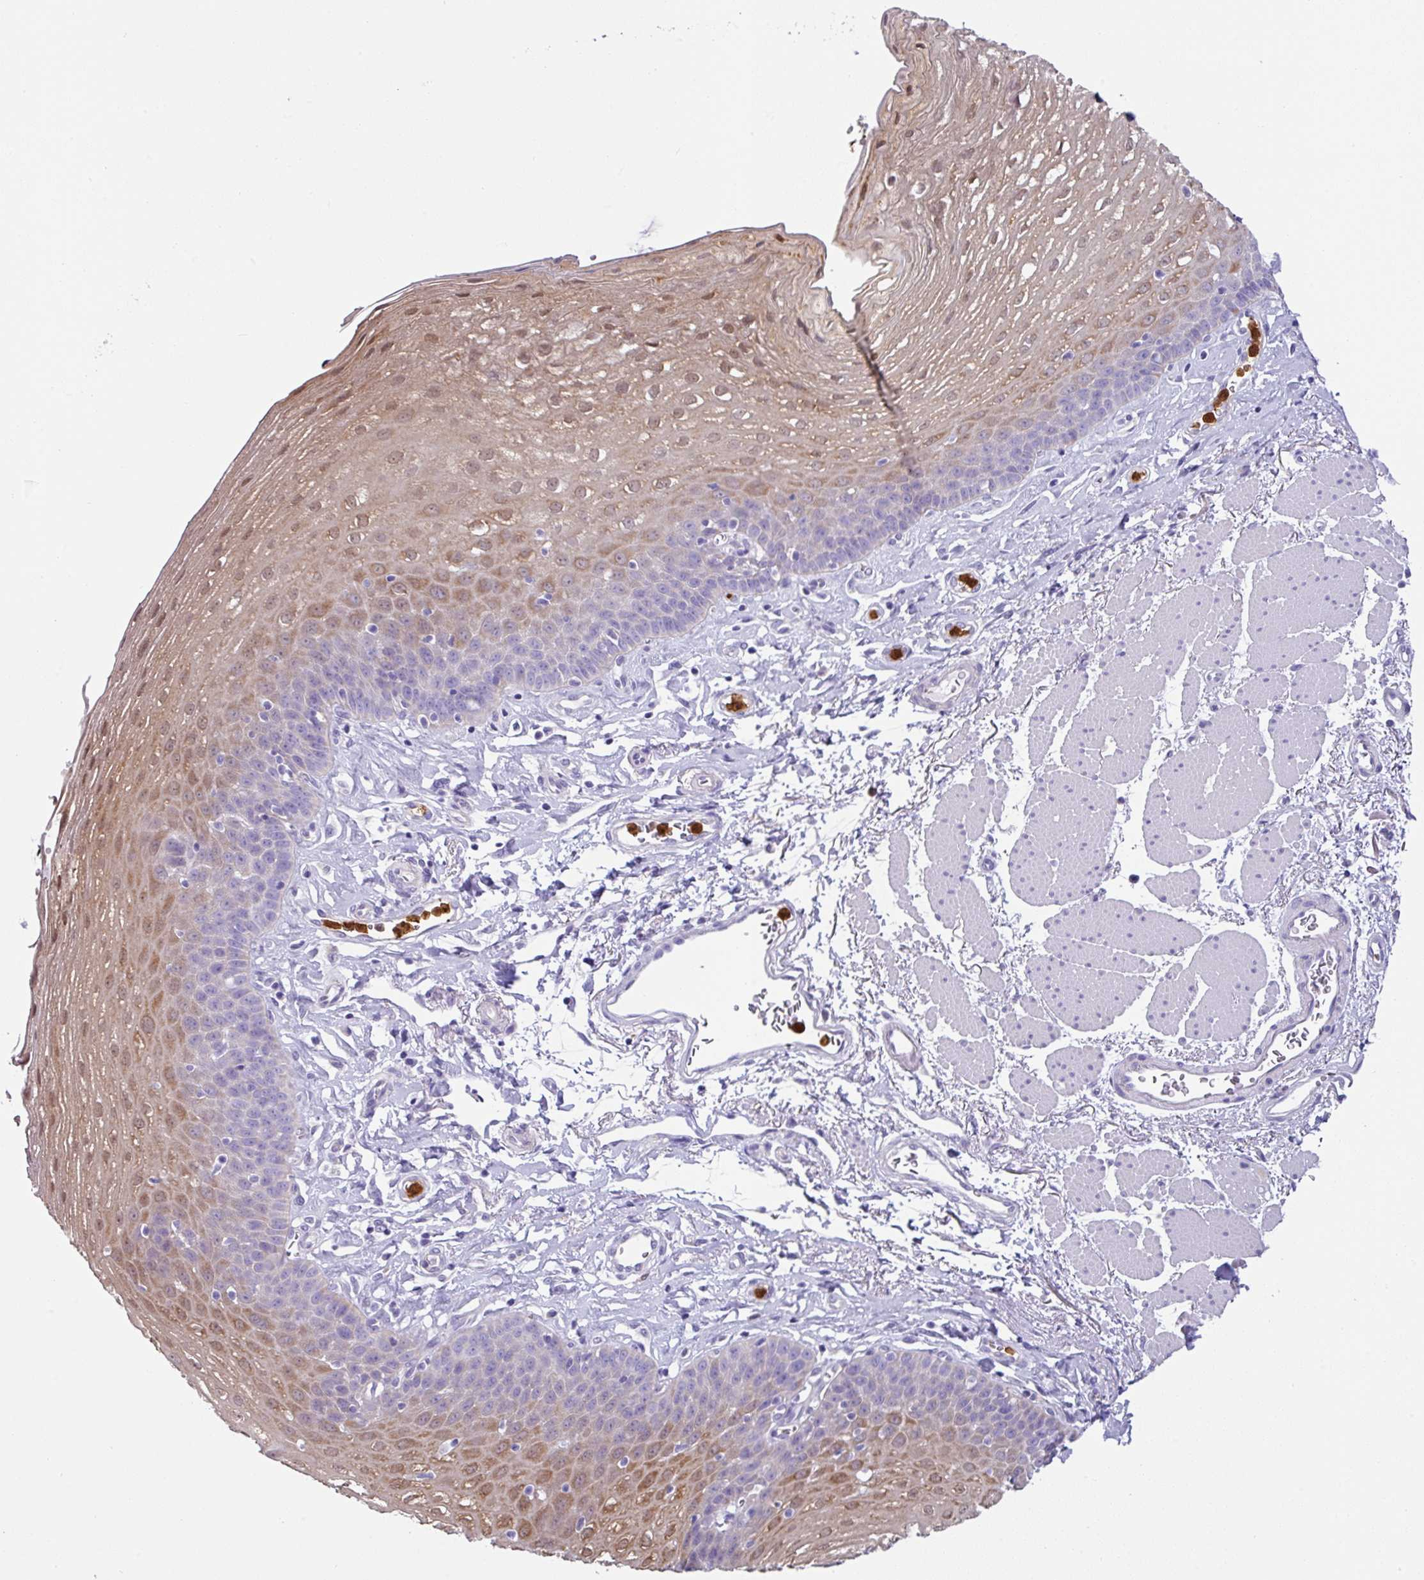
{"staining": {"intensity": "moderate", "quantity": "25%-75%", "location": "cytoplasmic/membranous,nuclear"}, "tissue": "esophagus", "cell_type": "Squamous epithelial cells", "image_type": "normal", "snomed": [{"axis": "morphology", "description": "Normal tissue, NOS"}, {"axis": "topography", "description": "Esophagus"}], "caption": "This is an image of immunohistochemistry staining of unremarkable esophagus, which shows moderate staining in the cytoplasmic/membranous,nuclear of squamous epithelial cells.", "gene": "SH2D3C", "patient": {"sex": "female", "age": 81}}